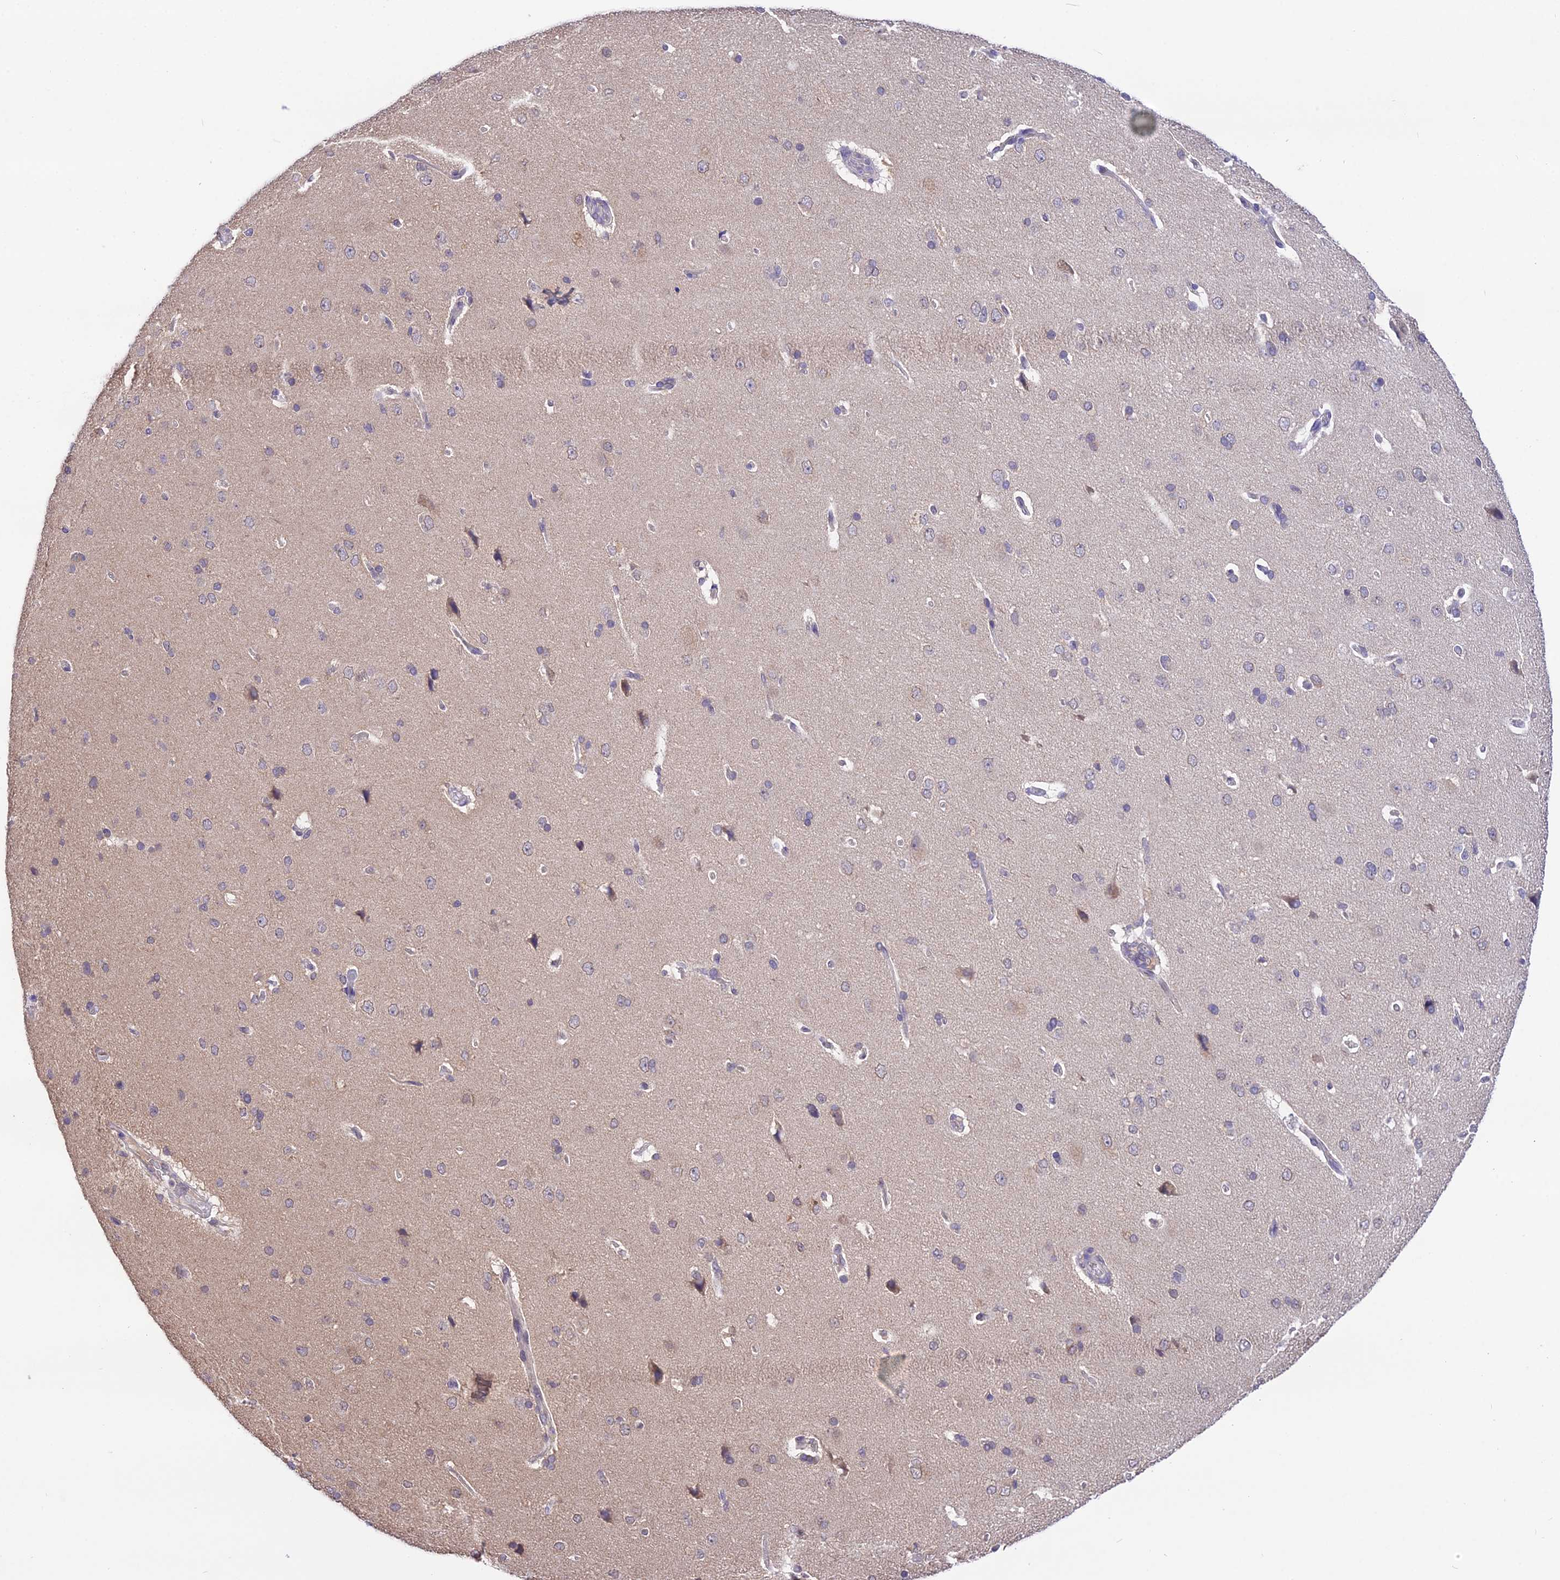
{"staining": {"intensity": "negative", "quantity": "none", "location": "none"}, "tissue": "cerebral cortex", "cell_type": "Endothelial cells", "image_type": "normal", "snomed": [{"axis": "morphology", "description": "Normal tissue, NOS"}, {"axis": "topography", "description": "Cerebral cortex"}], "caption": "Immunohistochemistry micrograph of benign human cerebral cortex stained for a protein (brown), which demonstrates no expression in endothelial cells.", "gene": "PGK1", "patient": {"sex": "male", "age": 62}}